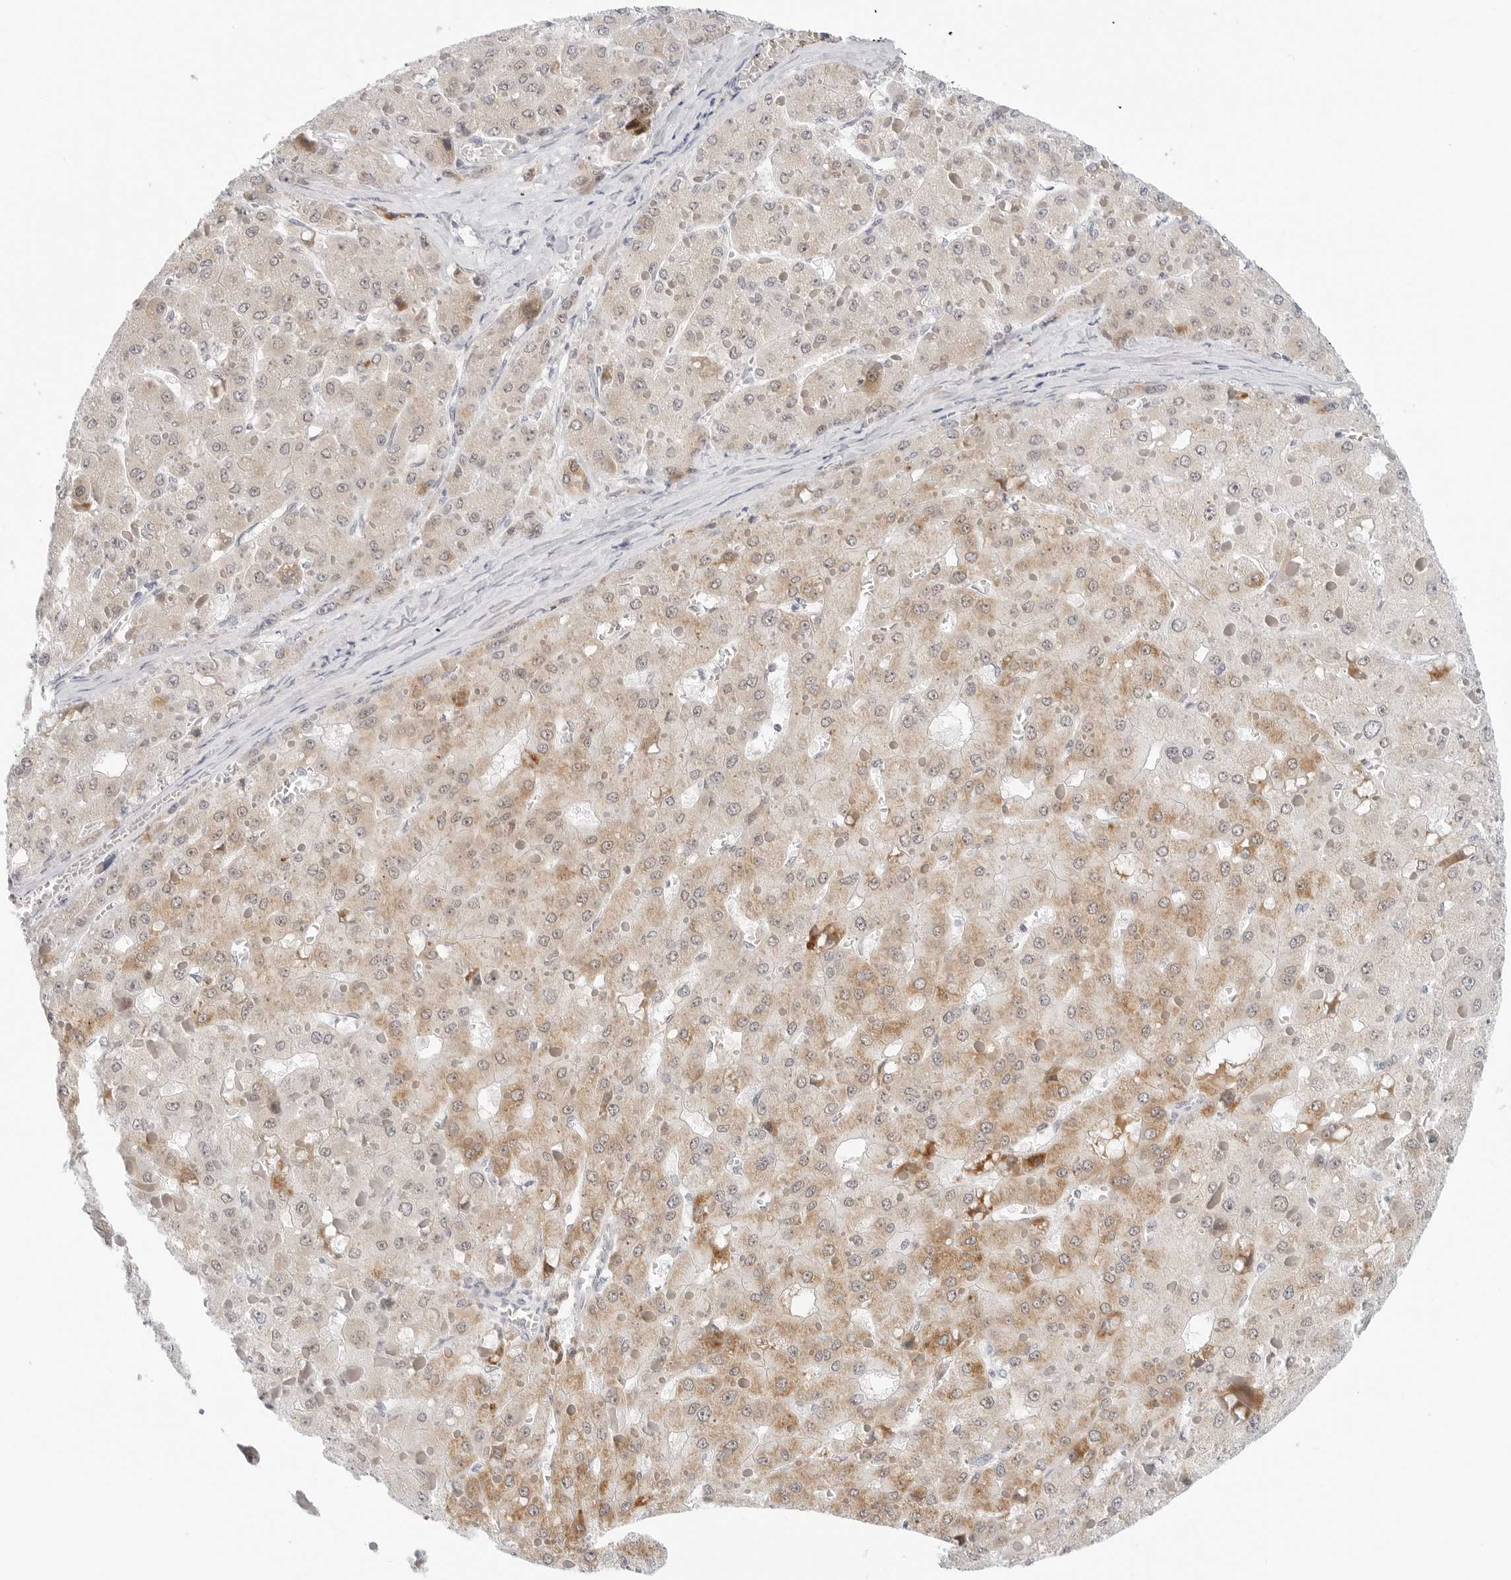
{"staining": {"intensity": "moderate", "quantity": "<25%", "location": "cytoplasmic/membranous"}, "tissue": "liver cancer", "cell_type": "Tumor cells", "image_type": "cancer", "snomed": [{"axis": "morphology", "description": "Carcinoma, Hepatocellular, NOS"}, {"axis": "topography", "description": "Liver"}], "caption": "Immunohistochemistry (IHC) staining of liver cancer (hepatocellular carcinoma), which displays low levels of moderate cytoplasmic/membranous staining in about <25% of tumor cells indicating moderate cytoplasmic/membranous protein positivity. The staining was performed using DAB (3,3'-diaminobenzidine) (brown) for protein detection and nuclei were counterstained in hematoxylin (blue).", "gene": "TSEN2", "patient": {"sex": "female", "age": 73}}